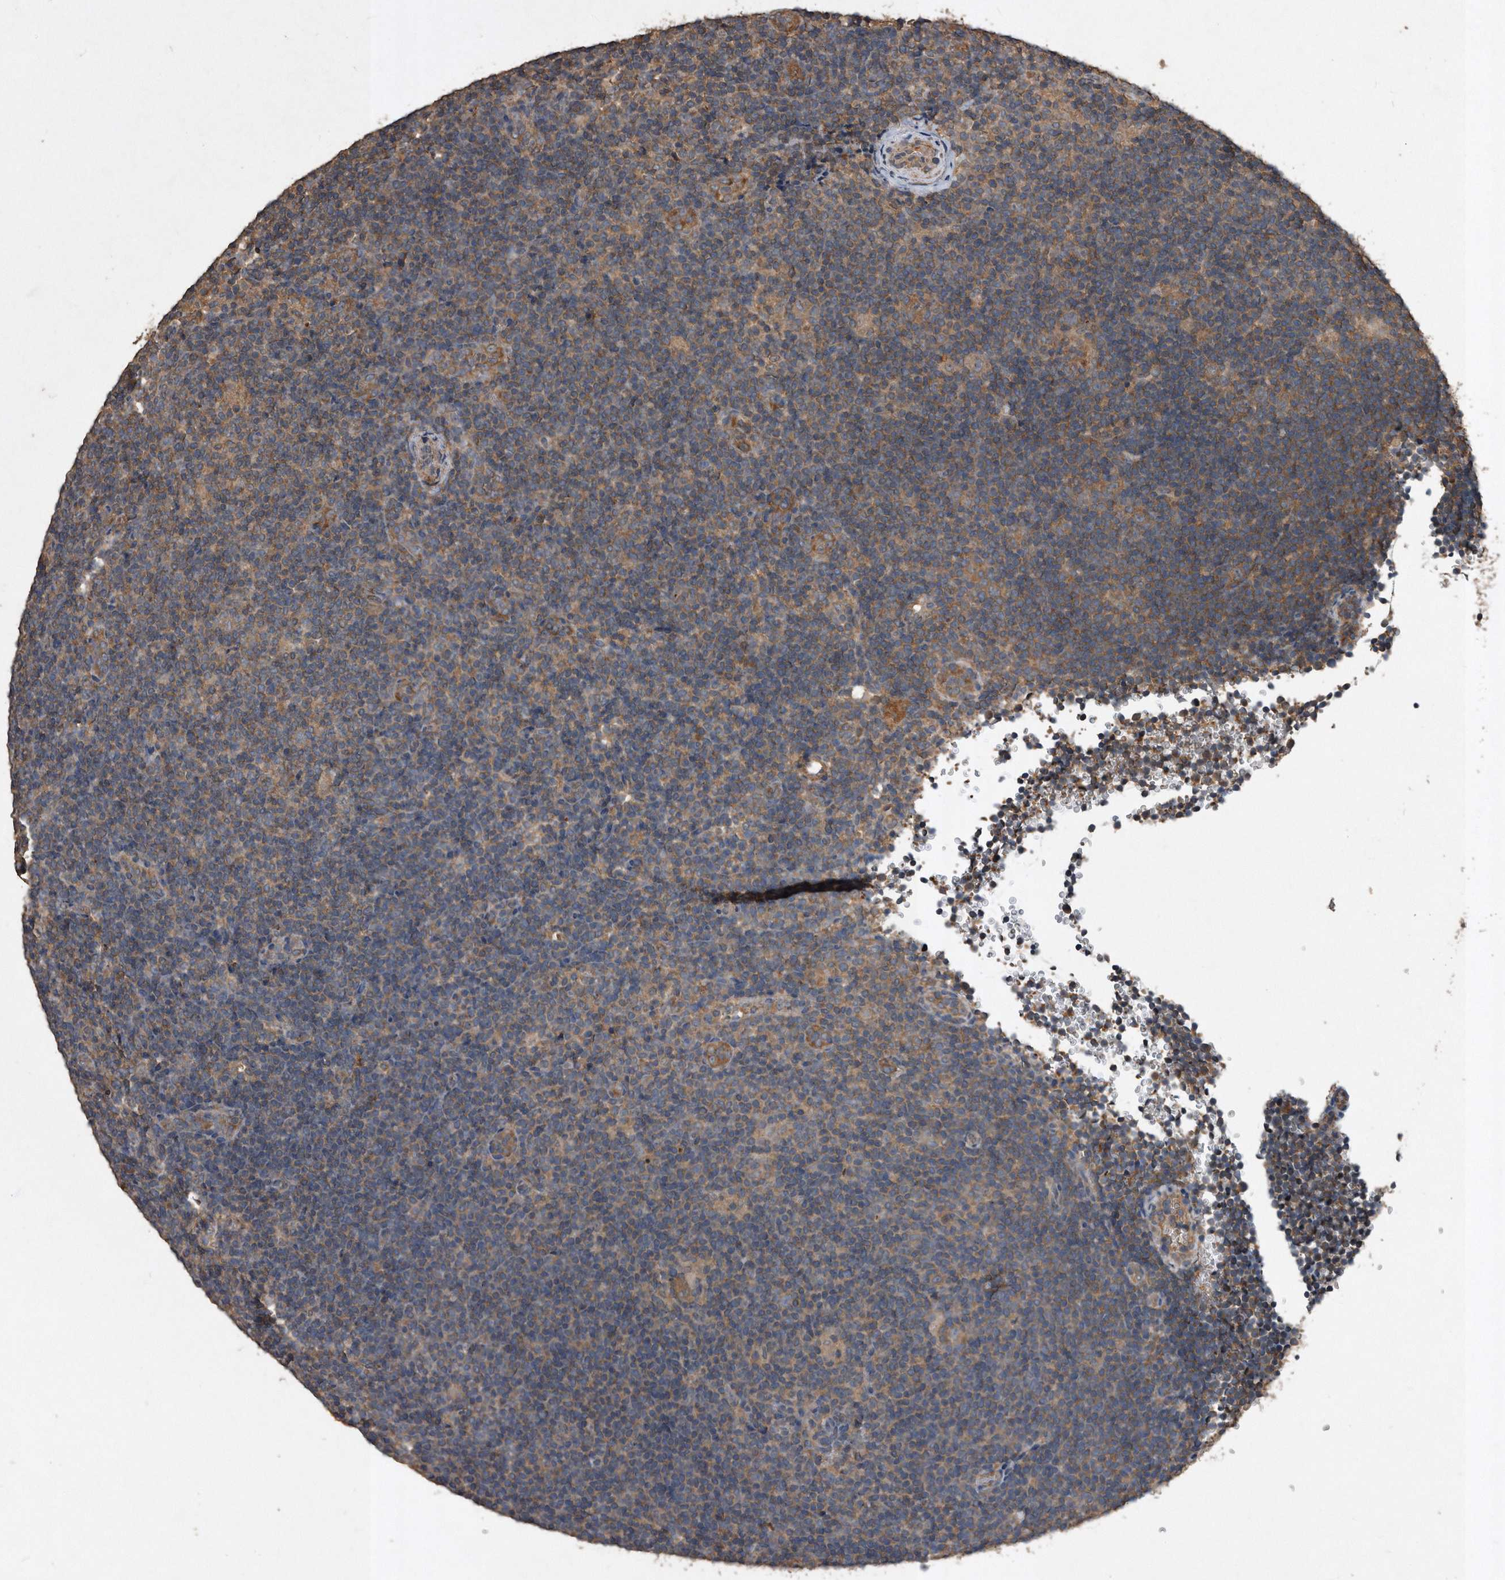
{"staining": {"intensity": "weak", "quantity": "<25%", "location": "cytoplasmic/membranous"}, "tissue": "lymphoma", "cell_type": "Tumor cells", "image_type": "cancer", "snomed": [{"axis": "morphology", "description": "Hodgkin's disease, NOS"}, {"axis": "topography", "description": "Lymph node"}], "caption": "IHC micrograph of human lymphoma stained for a protein (brown), which reveals no expression in tumor cells.", "gene": "NRBP1", "patient": {"sex": "female", "age": 57}}